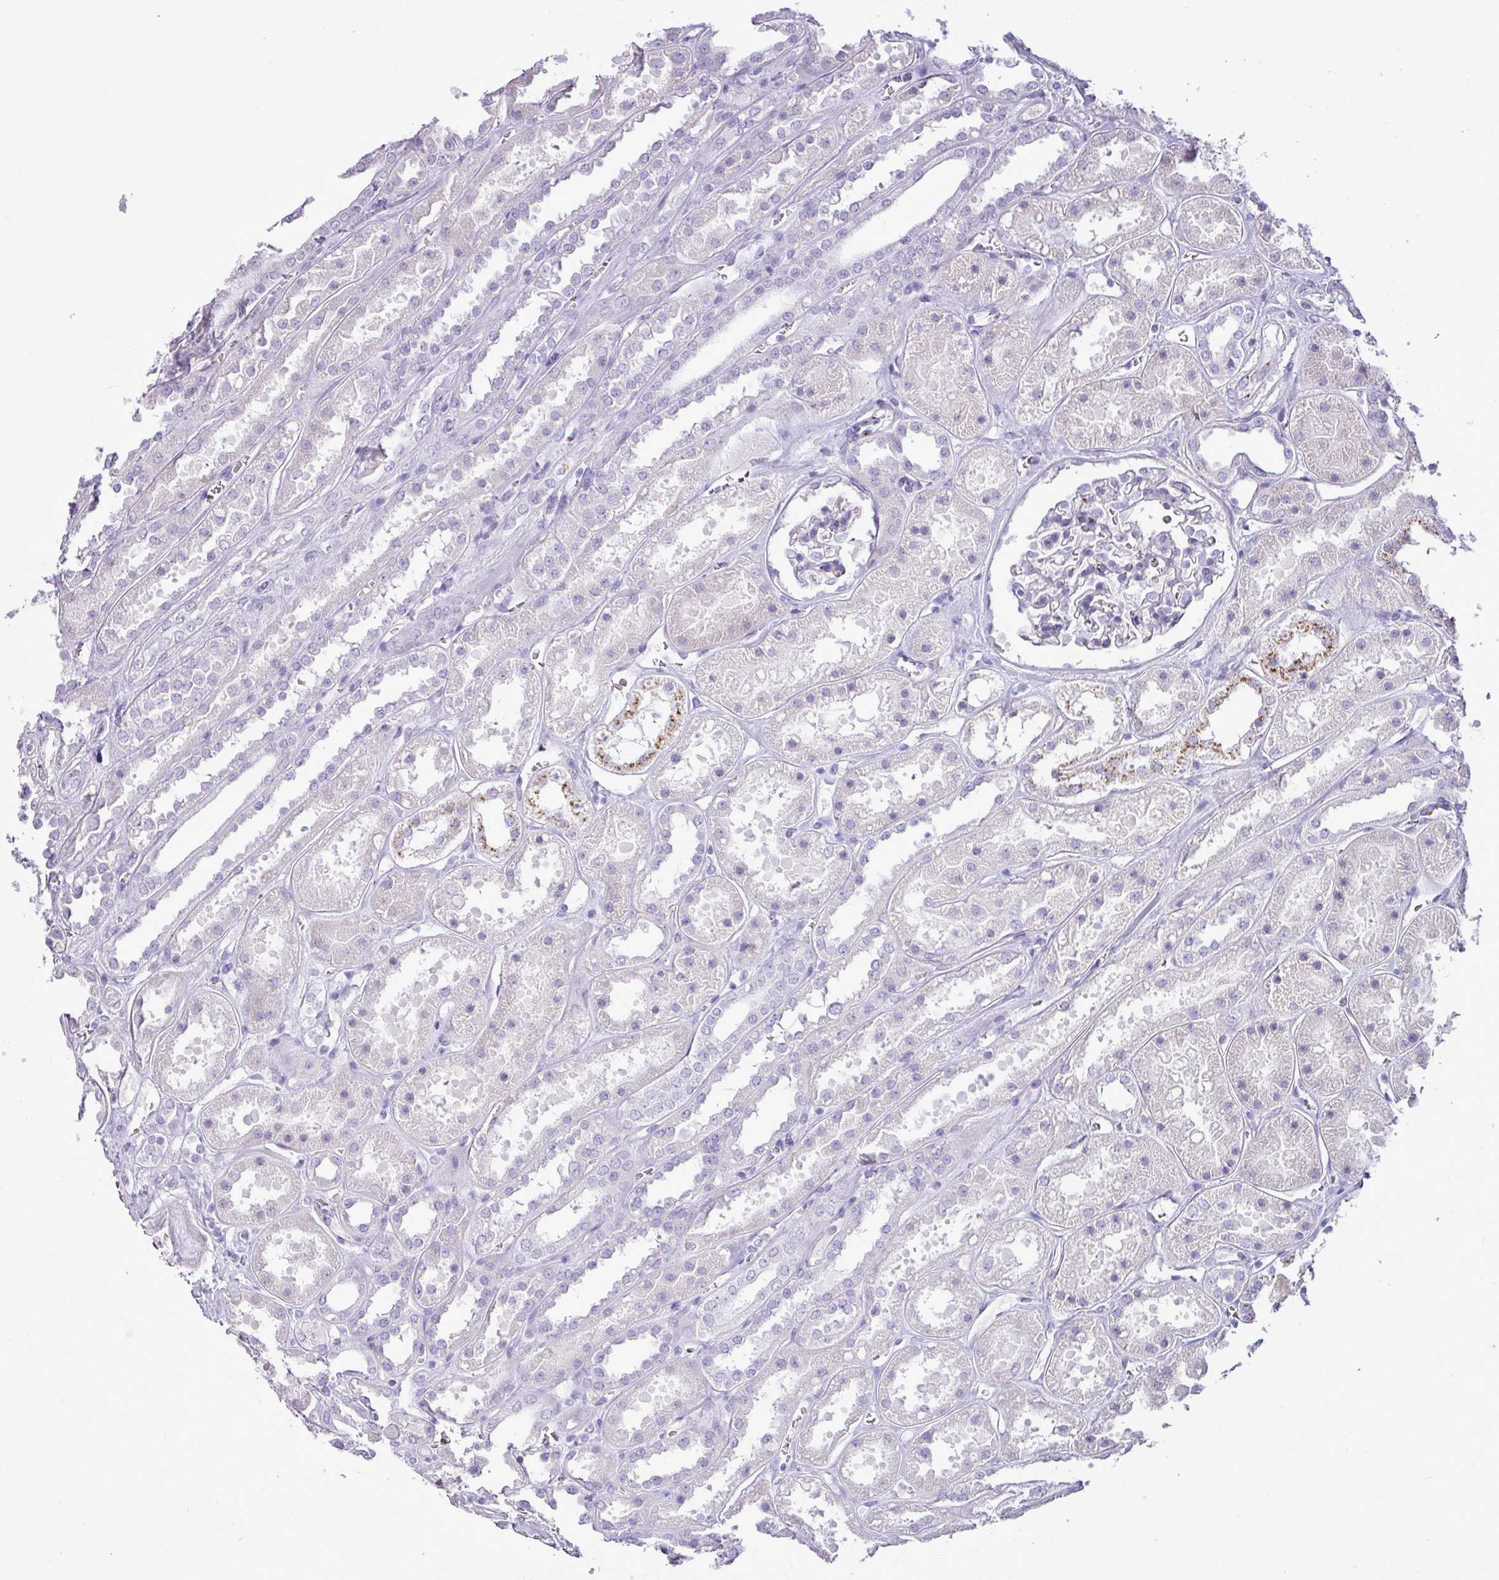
{"staining": {"intensity": "negative", "quantity": "none", "location": "none"}, "tissue": "kidney", "cell_type": "Cells in glomeruli", "image_type": "normal", "snomed": [{"axis": "morphology", "description": "Normal tissue, NOS"}, {"axis": "topography", "description": "Kidney"}], "caption": "Immunohistochemistry of unremarkable kidney displays no positivity in cells in glomeruli.", "gene": "FAM43A", "patient": {"sex": "female", "age": 41}}